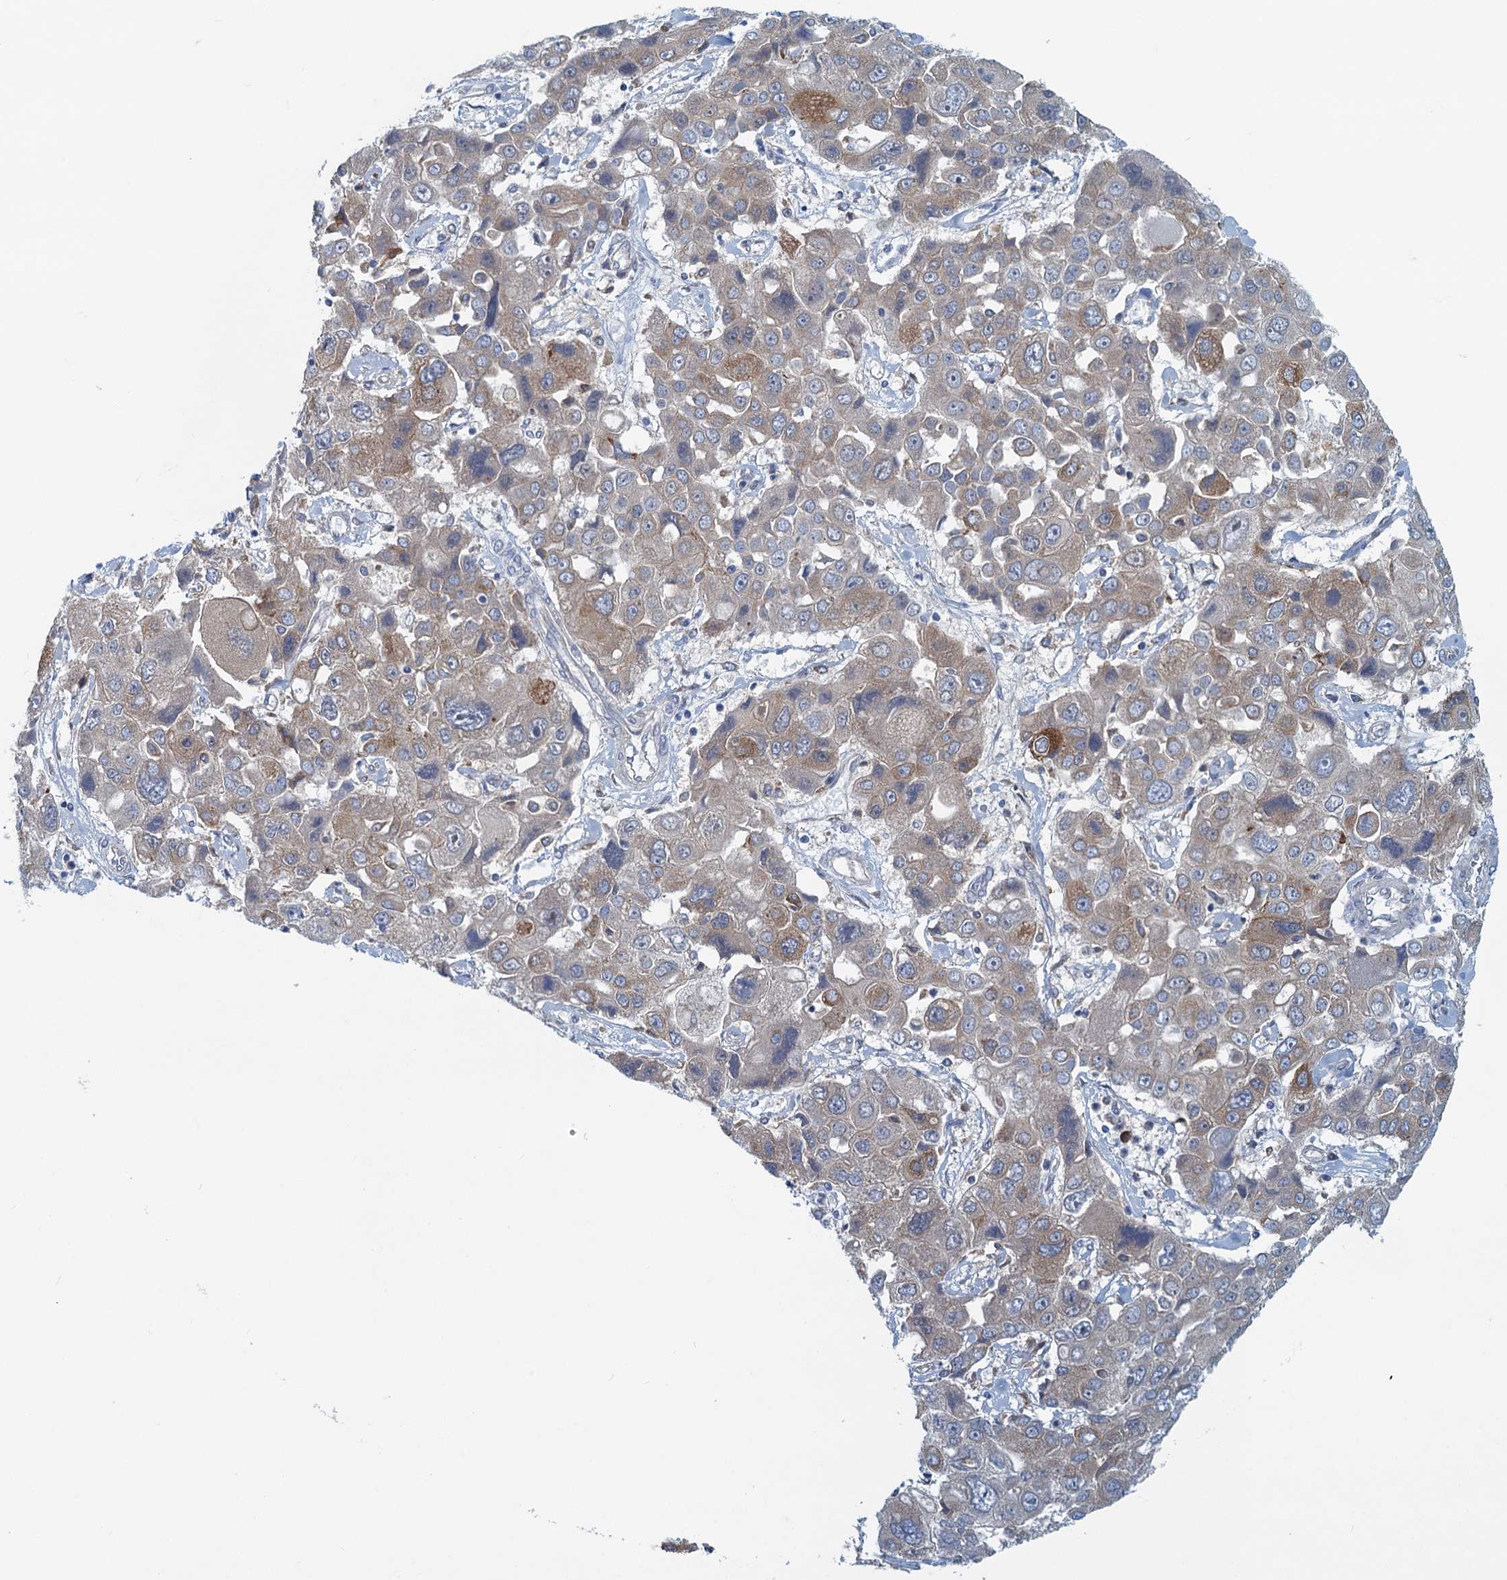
{"staining": {"intensity": "weak", "quantity": "25%-75%", "location": "cytoplasmic/membranous"}, "tissue": "liver cancer", "cell_type": "Tumor cells", "image_type": "cancer", "snomed": [{"axis": "morphology", "description": "Cholangiocarcinoma"}, {"axis": "topography", "description": "Liver"}], "caption": "Liver cholangiocarcinoma stained with a protein marker shows weak staining in tumor cells.", "gene": "MYDGF", "patient": {"sex": "male", "age": 67}}